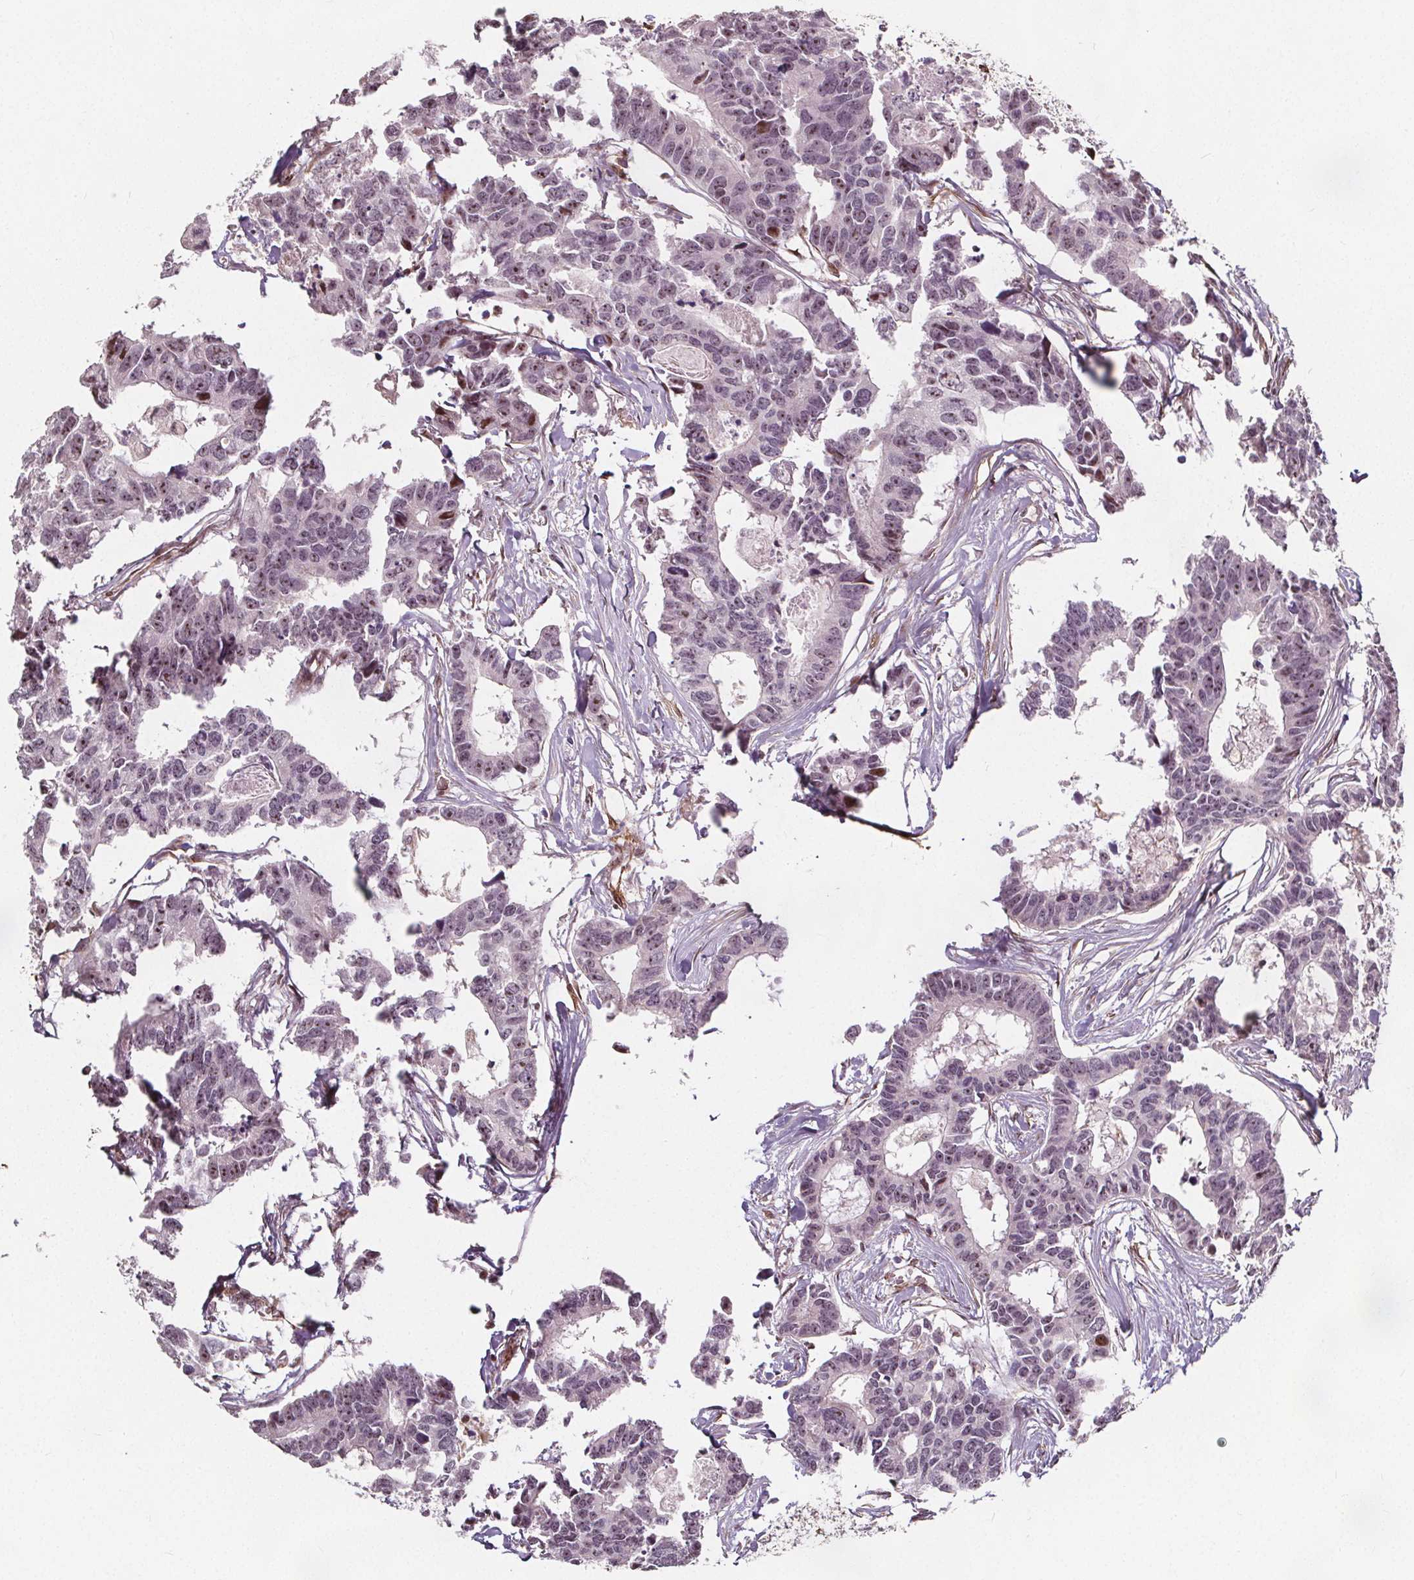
{"staining": {"intensity": "weak", "quantity": "<25%", "location": "nuclear"}, "tissue": "colorectal cancer", "cell_type": "Tumor cells", "image_type": "cancer", "snomed": [{"axis": "morphology", "description": "Adenocarcinoma, NOS"}, {"axis": "topography", "description": "Rectum"}], "caption": "This is an immunohistochemistry (IHC) histopathology image of human colorectal cancer (adenocarcinoma). There is no expression in tumor cells.", "gene": "HAS1", "patient": {"sex": "male", "age": 57}}